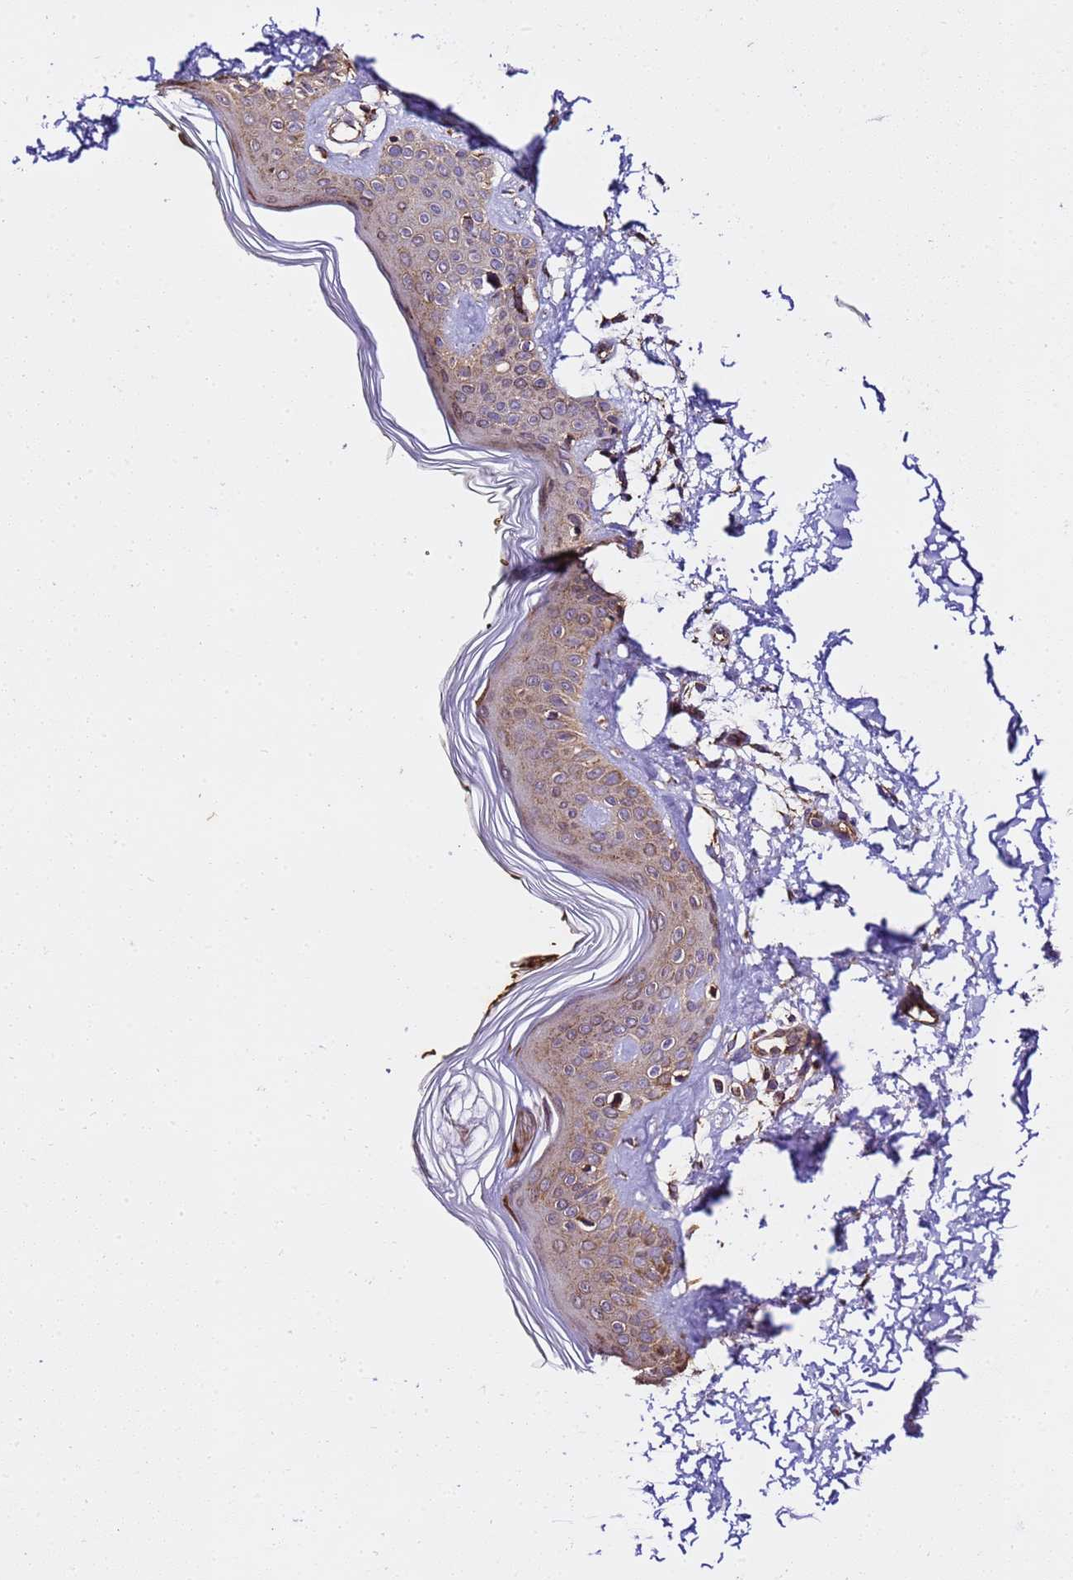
{"staining": {"intensity": "moderate", "quantity": ">75%", "location": "cytoplasmic/membranous"}, "tissue": "skin", "cell_type": "Fibroblasts", "image_type": "normal", "snomed": [{"axis": "morphology", "description": "Normal tissue, NOS"}, {"axis": "topography", "description": "Skin"}], "caption": "The micrograph demonstrates immunohistochemical staining of unremarkable skin. There is moderate cytoplasmic/membranous expression is appreciated in about >75% of fibroblasts.", "gene": "LRRIQ1", "patient": {"sex": "female", "age": 64}}